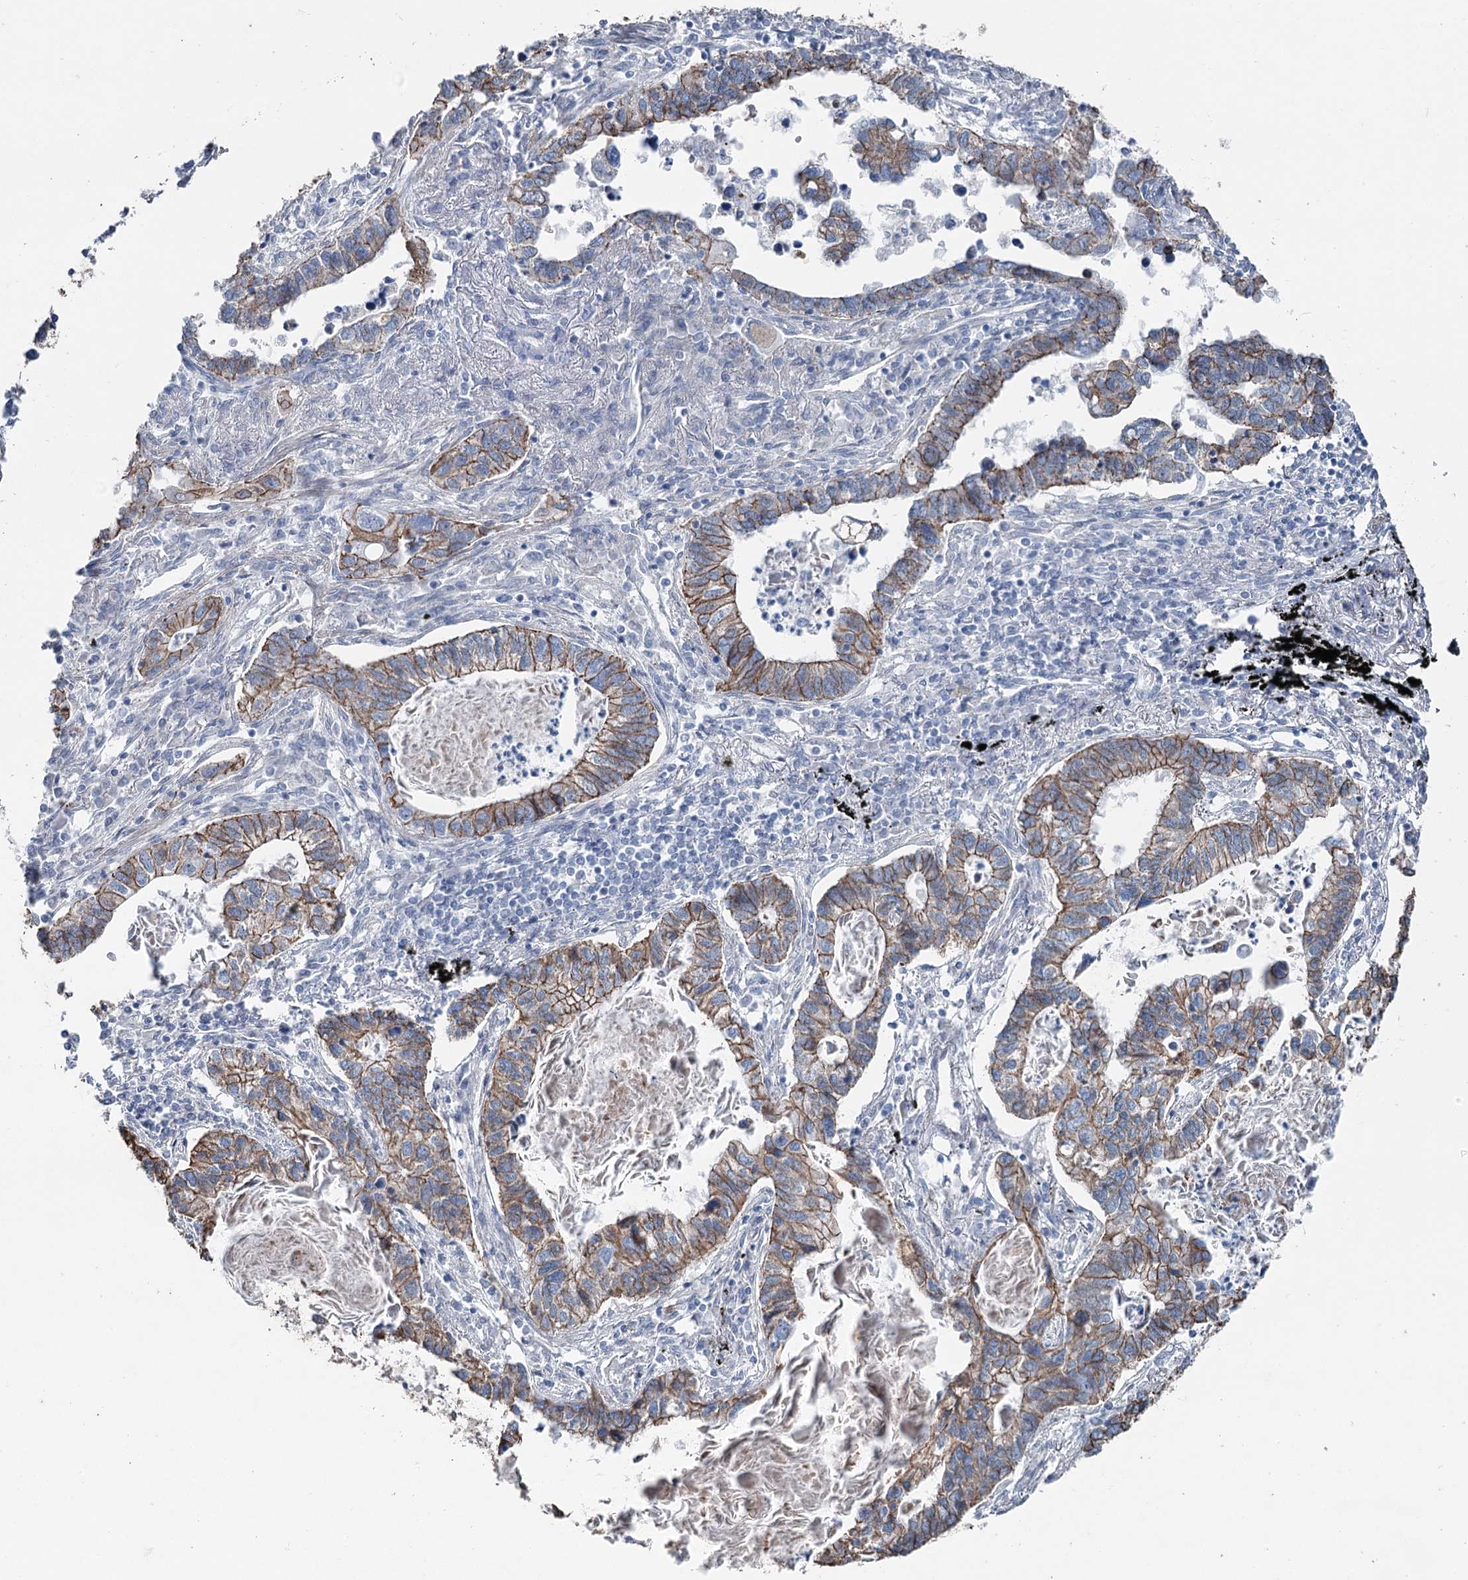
{"staining": {"intensity": "moderate", "quantity": ">75%", "location": "cytoplasmic/membranous"}, "tissue": "lung cancer", "cell_type": "Tumor cells", "image_type": "cancer", "snomed": [{"axis": "morphology", "description": "Adenocarcinoma, NOS"}, {"axis": "topography", "description": "Lung"}], "caption": "Approximately >75% of tumor cells in lung cancer exhibit moderate cytoplasmic/membranous protein staining as visualized by brown immunohistochemical staining.", "gene": "FAM120B", "patient": {"sex": "male", "age": 67}}